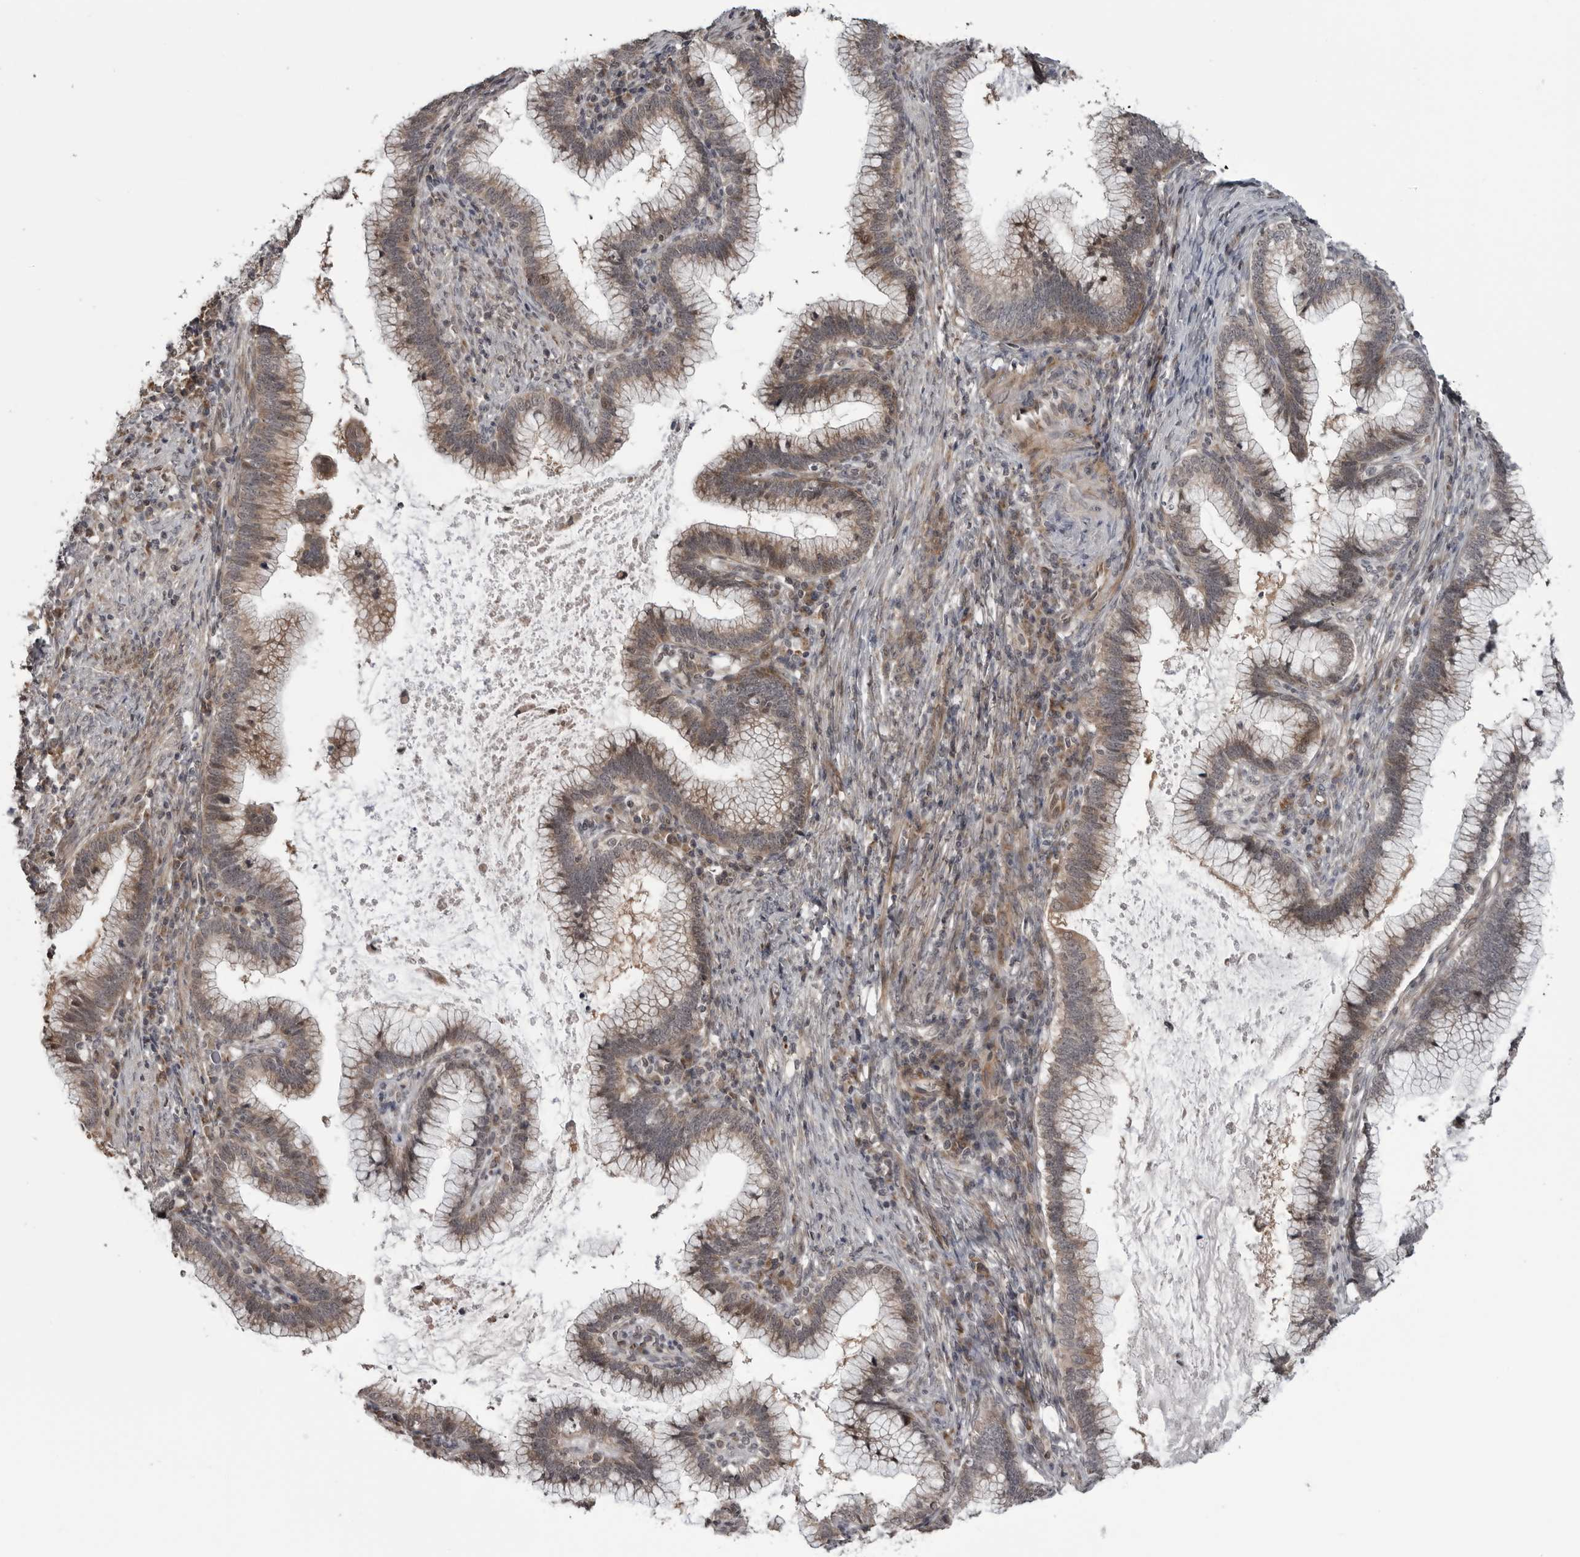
{"staining": {"intensity": "weak", "quantity": ">75%", "location": "cytoplasmic/membranous"}, "tissue": "cervical cancer", "cell_type": "Tumor cells", "image_type": "cancer", "snomed": [{"axis": "morphology", "description": "Adenocarcinoma, NOS"}, {"axis": "topography", "description": "Cervix"}], "caption": "Cervical cancer (adenocarcinoma) stained with DAB (3,3'-diaminobenzidine) immunohistochemistry (IHC) displays low levels of weak cytoplasmic/membranous staining in about >75% of tumor cells.", "gene": "FAAP100", "patient": {"sex": "female", "age": 36}}